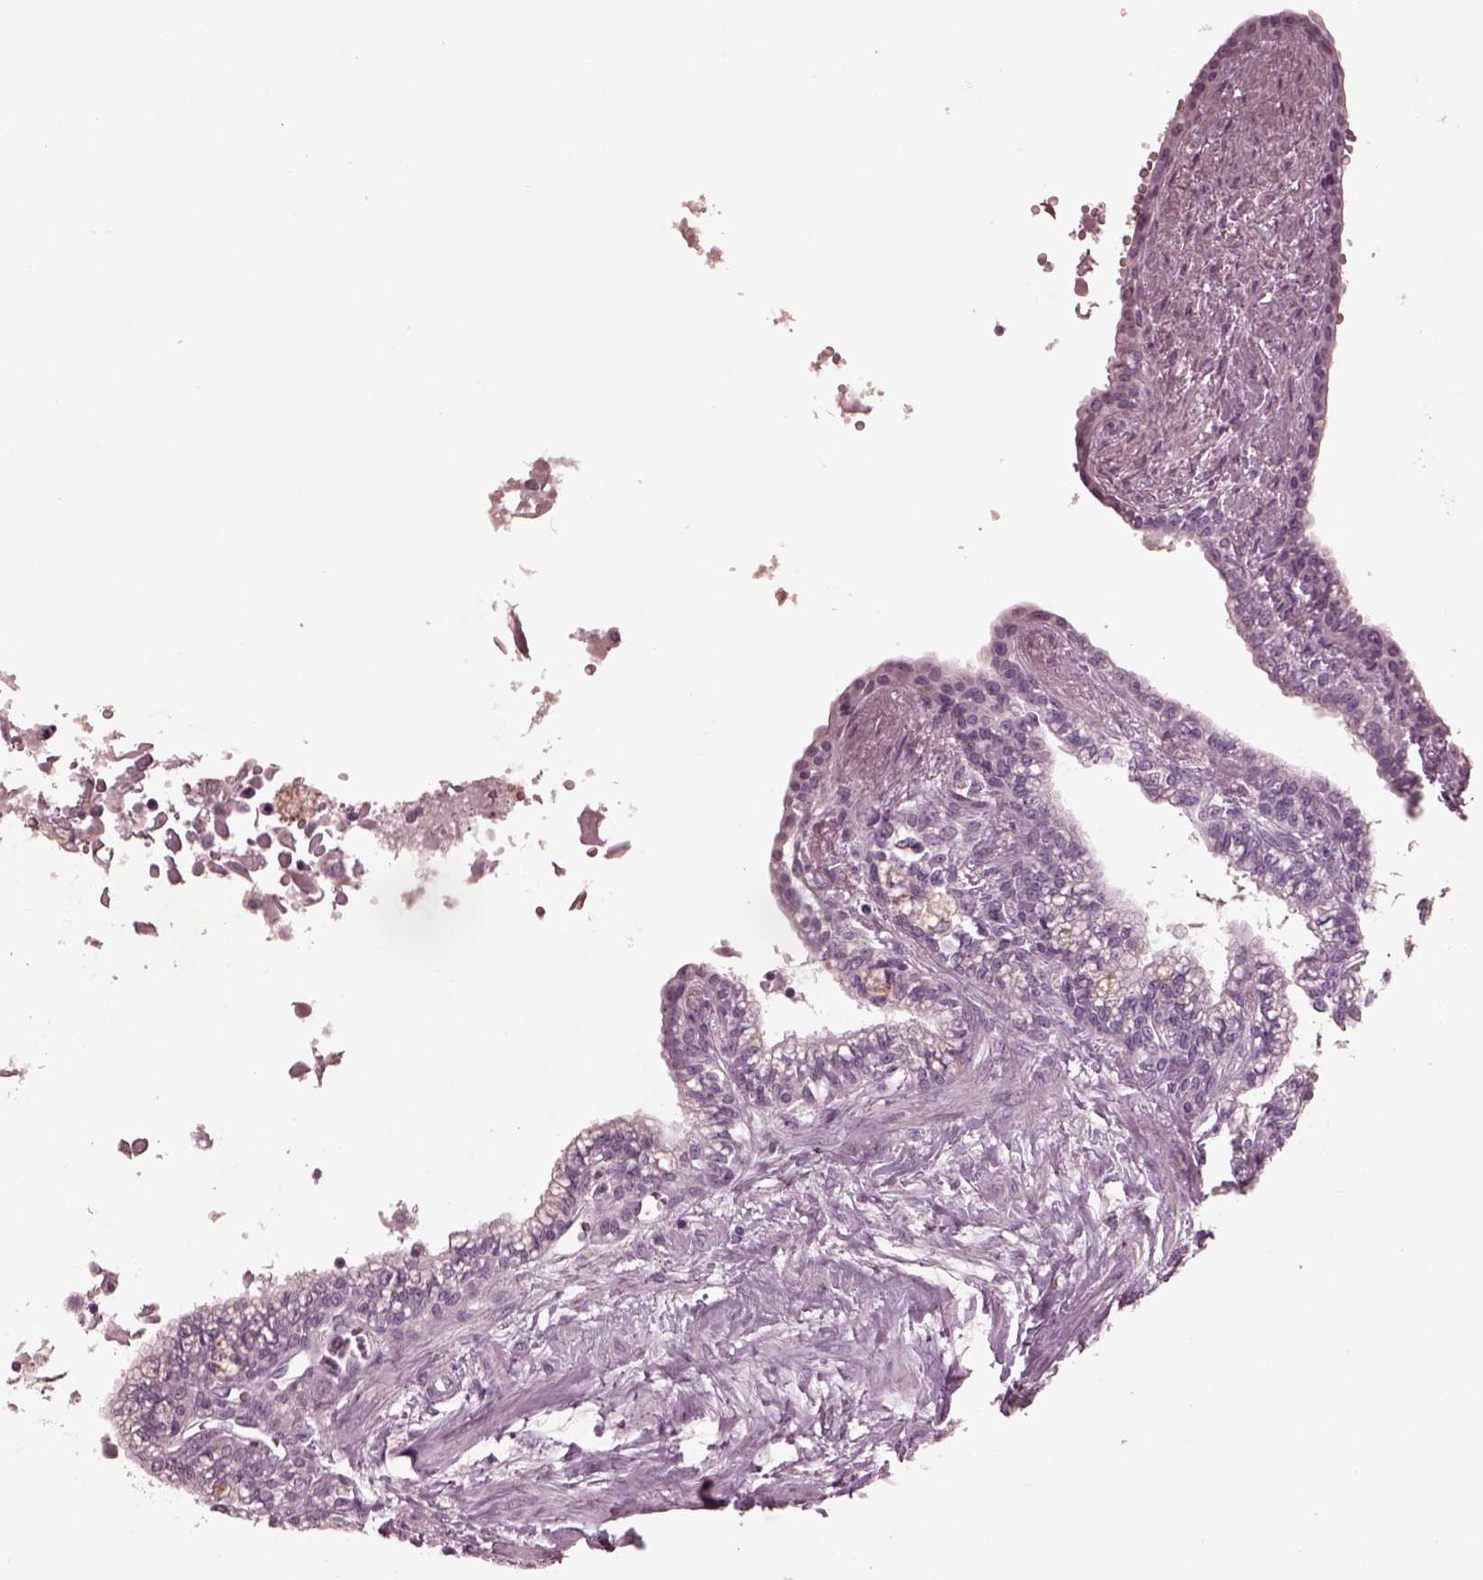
{"staining": {"intensity": "negative", "quantity": "none", "location": "none"}, "tissue": "seminal vesicle", "cell_type": "Glandular cells", "image_type": "normal", "snomed": [{"axis": "morphology", "description": "Normal tissue, NOS"}, {"axis": "morphology", "description": "Urothelial carcinoma, NOS"}, {"axis": "topography", "description": "Urinary bladder"}, {"axis": "topography", "description": "Seminal veicle"}], "caption": "DAB immunohistochemical staining of normal seminal vesicle reveals no significant expression in glandular cells.", "gene": "CGA", "patient": {"sex": "male", "age": 76}}